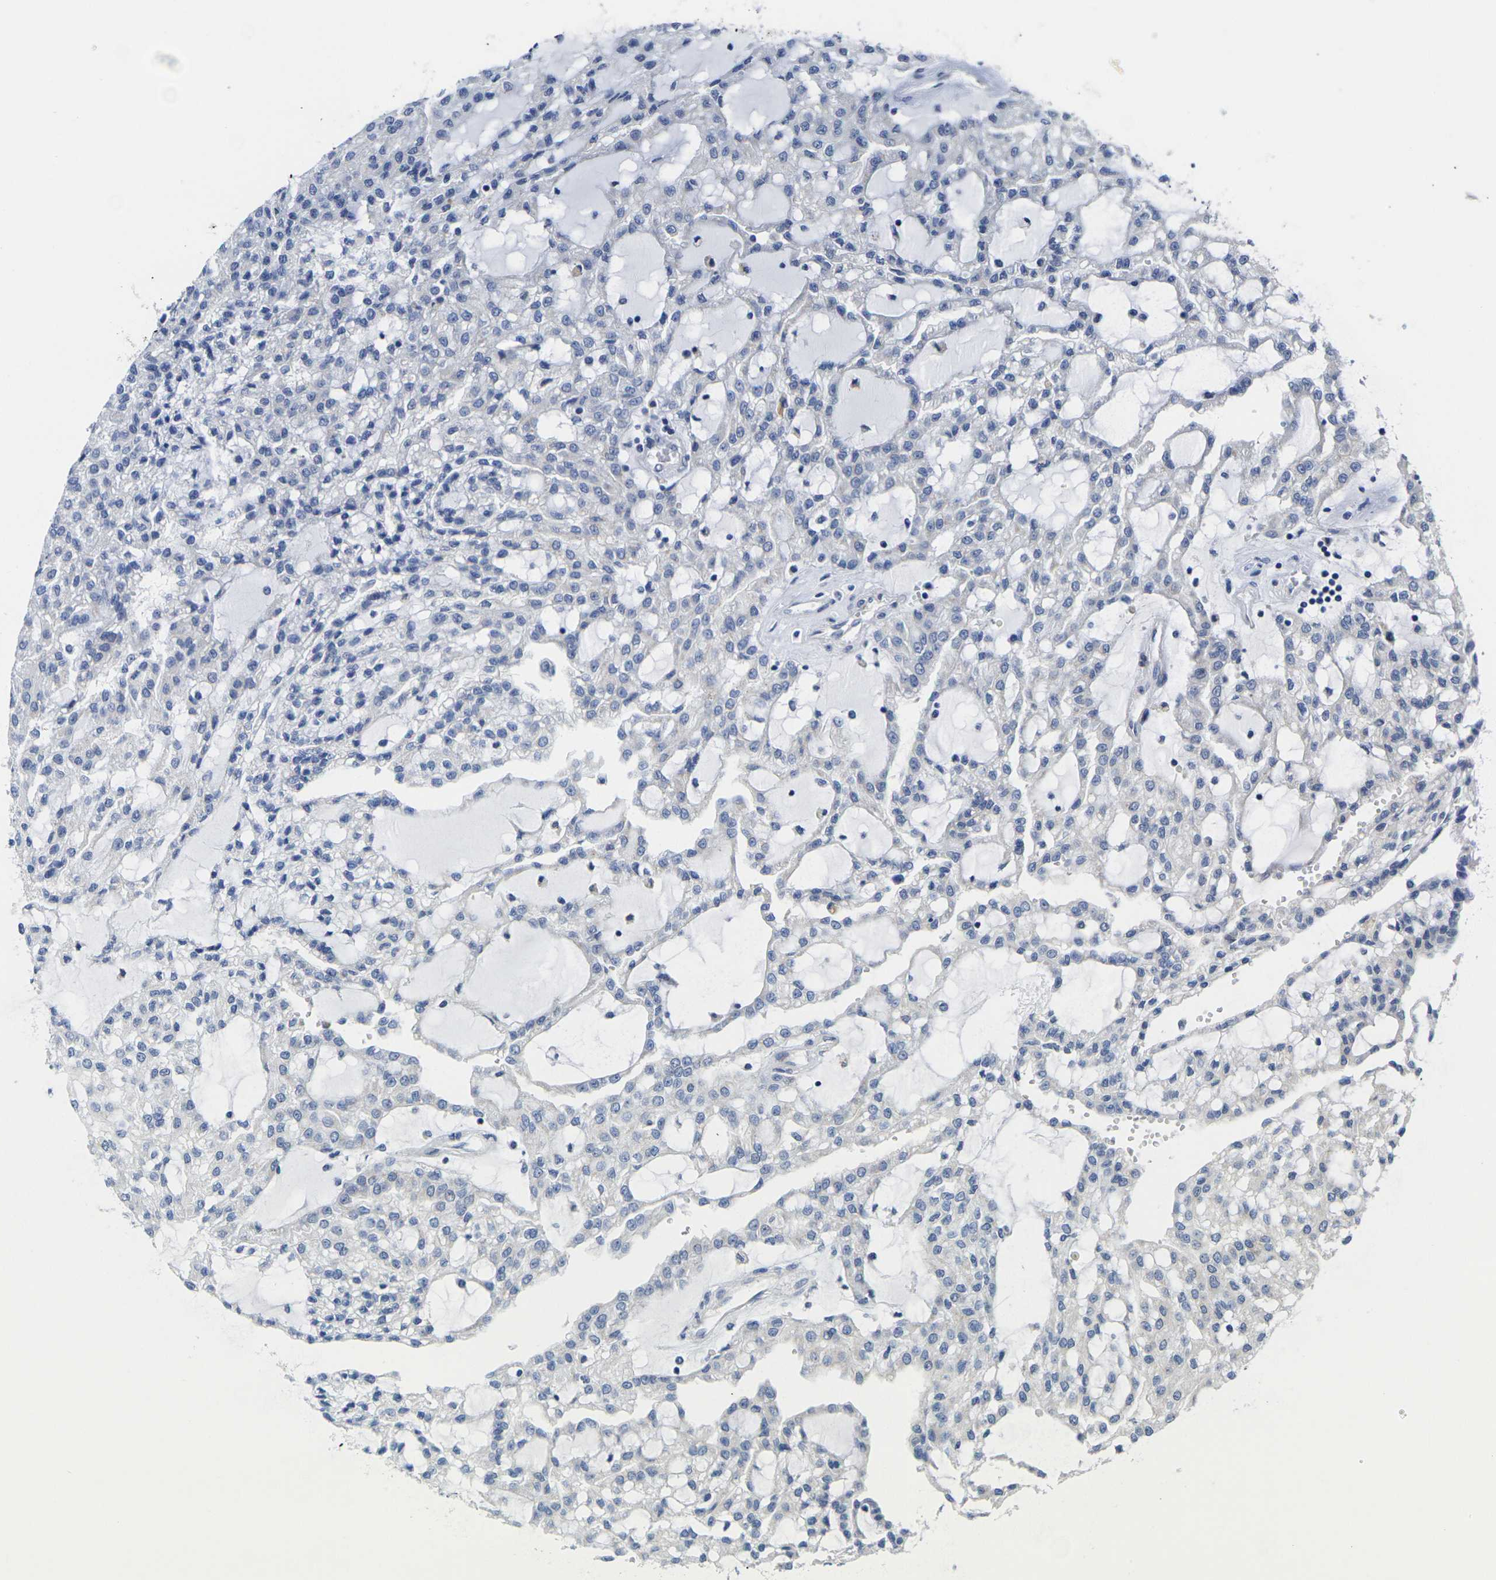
{"staining": {"intensity": "negative", "quantity": "none", "location": "none"}, "tissue": "renal cancer", "cell_type": "Tumor cells", "image_type": "cancer", "snomed": [{"axis": "morphology", "description": "Adenocarcinoma, NOS"}, {"axis": "topography", "description": "Kidney"}], "caption": "Tumor cells are negative for brown protein staining in renal adenocarcinoma. (DAB immunohistochemistry visualized using brightfield microscopy, high magnification).", "gene": "CRK", "patient": {"sex": "male", "age": 63}}